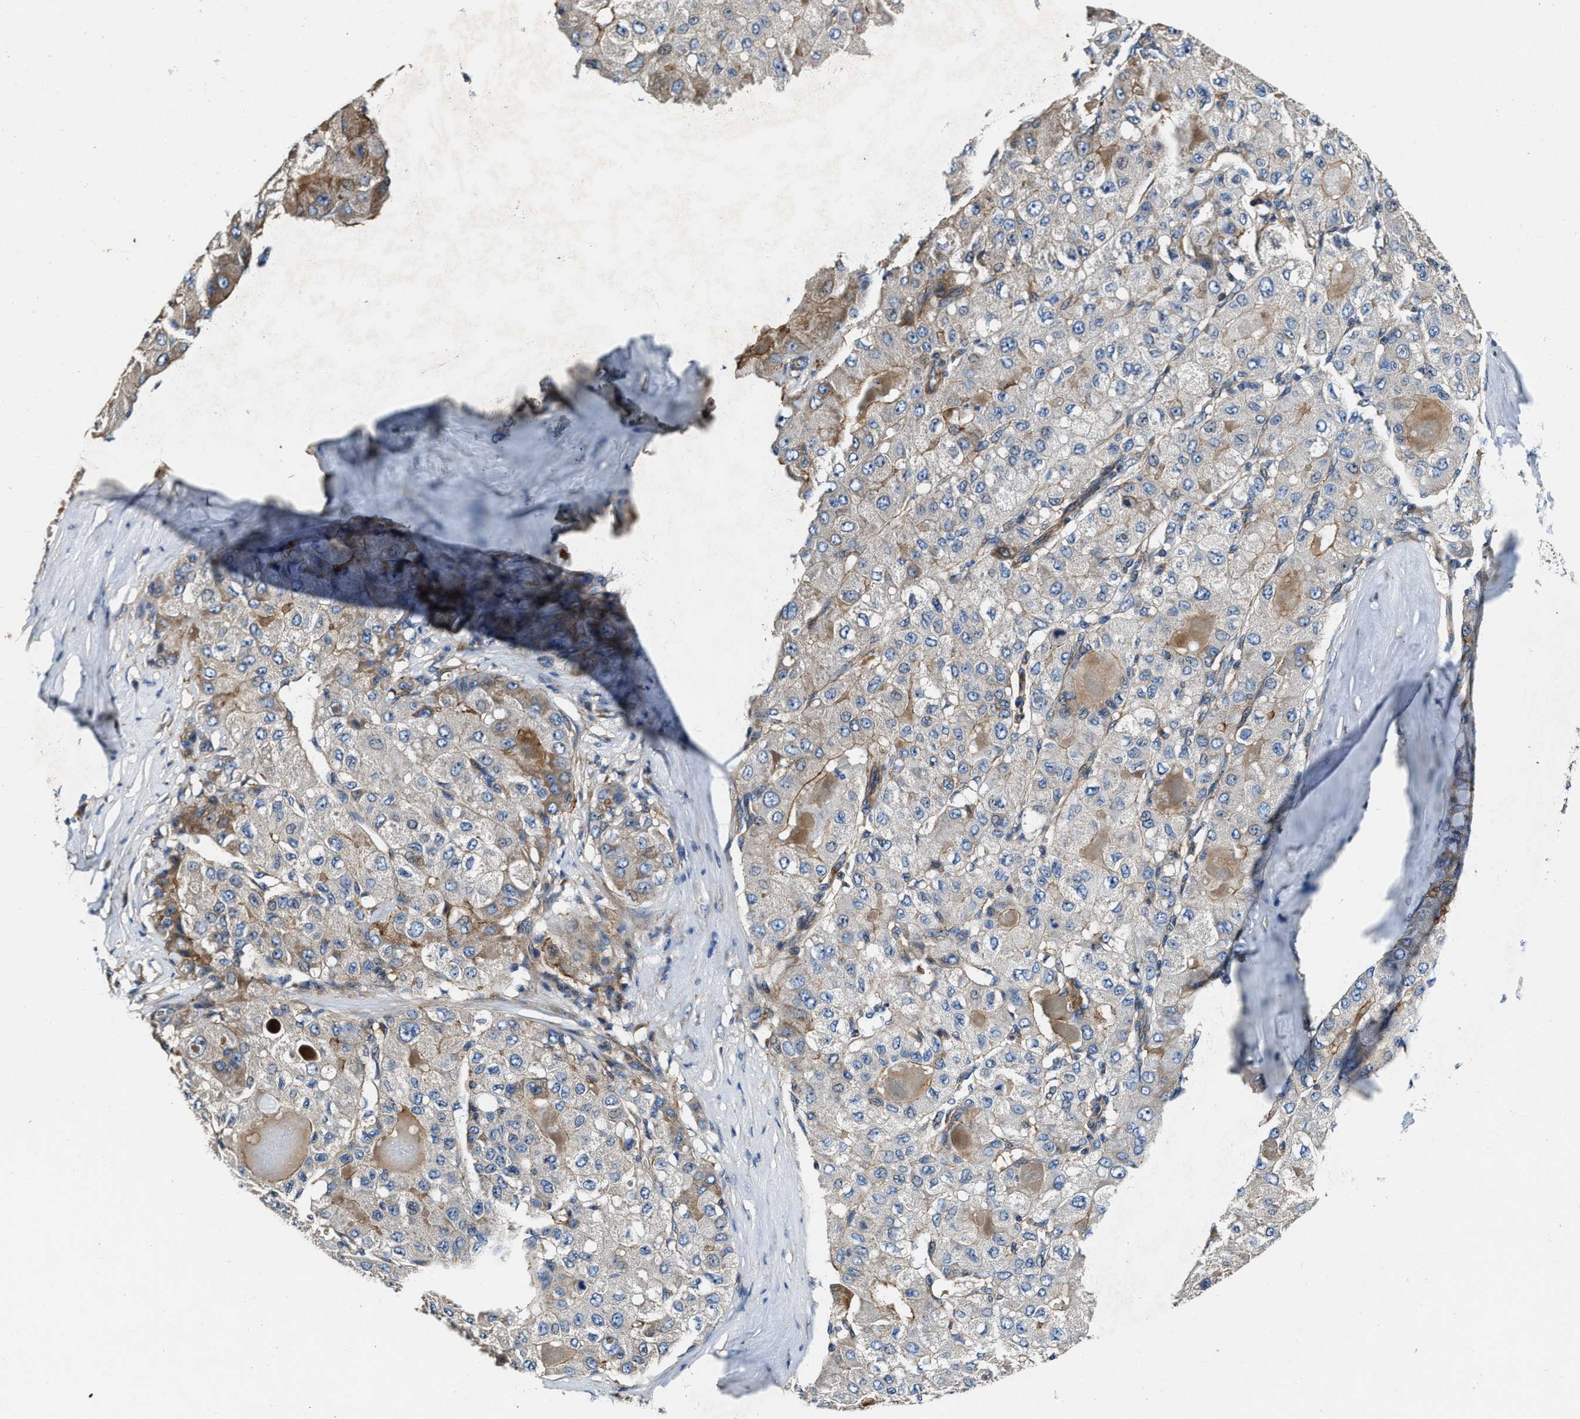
{"staining": {"intensity": "moderate", "quantity": "25%-75%", "location": "cytoplasmic/membranous"}, "tissue": "liver cancer", "cell_type": "Tumor cells", "image_type": "cancer", "snomed": [{"axis": "morphology", "description": "Carcinoma, Hepatocellular, NOS"}, {"axis": "topography", "description": "Liver"}], "caption": "Immunohistochemistry (IHC) (DAB) staining of human liver hepatocellular carcinoma reveals moderate cytoplasmic/membranous protein positivity in approximately 25%-75% of tumor cells.", "gene": "PTAR1", "patient": {"sex": "male", "age": 80}}